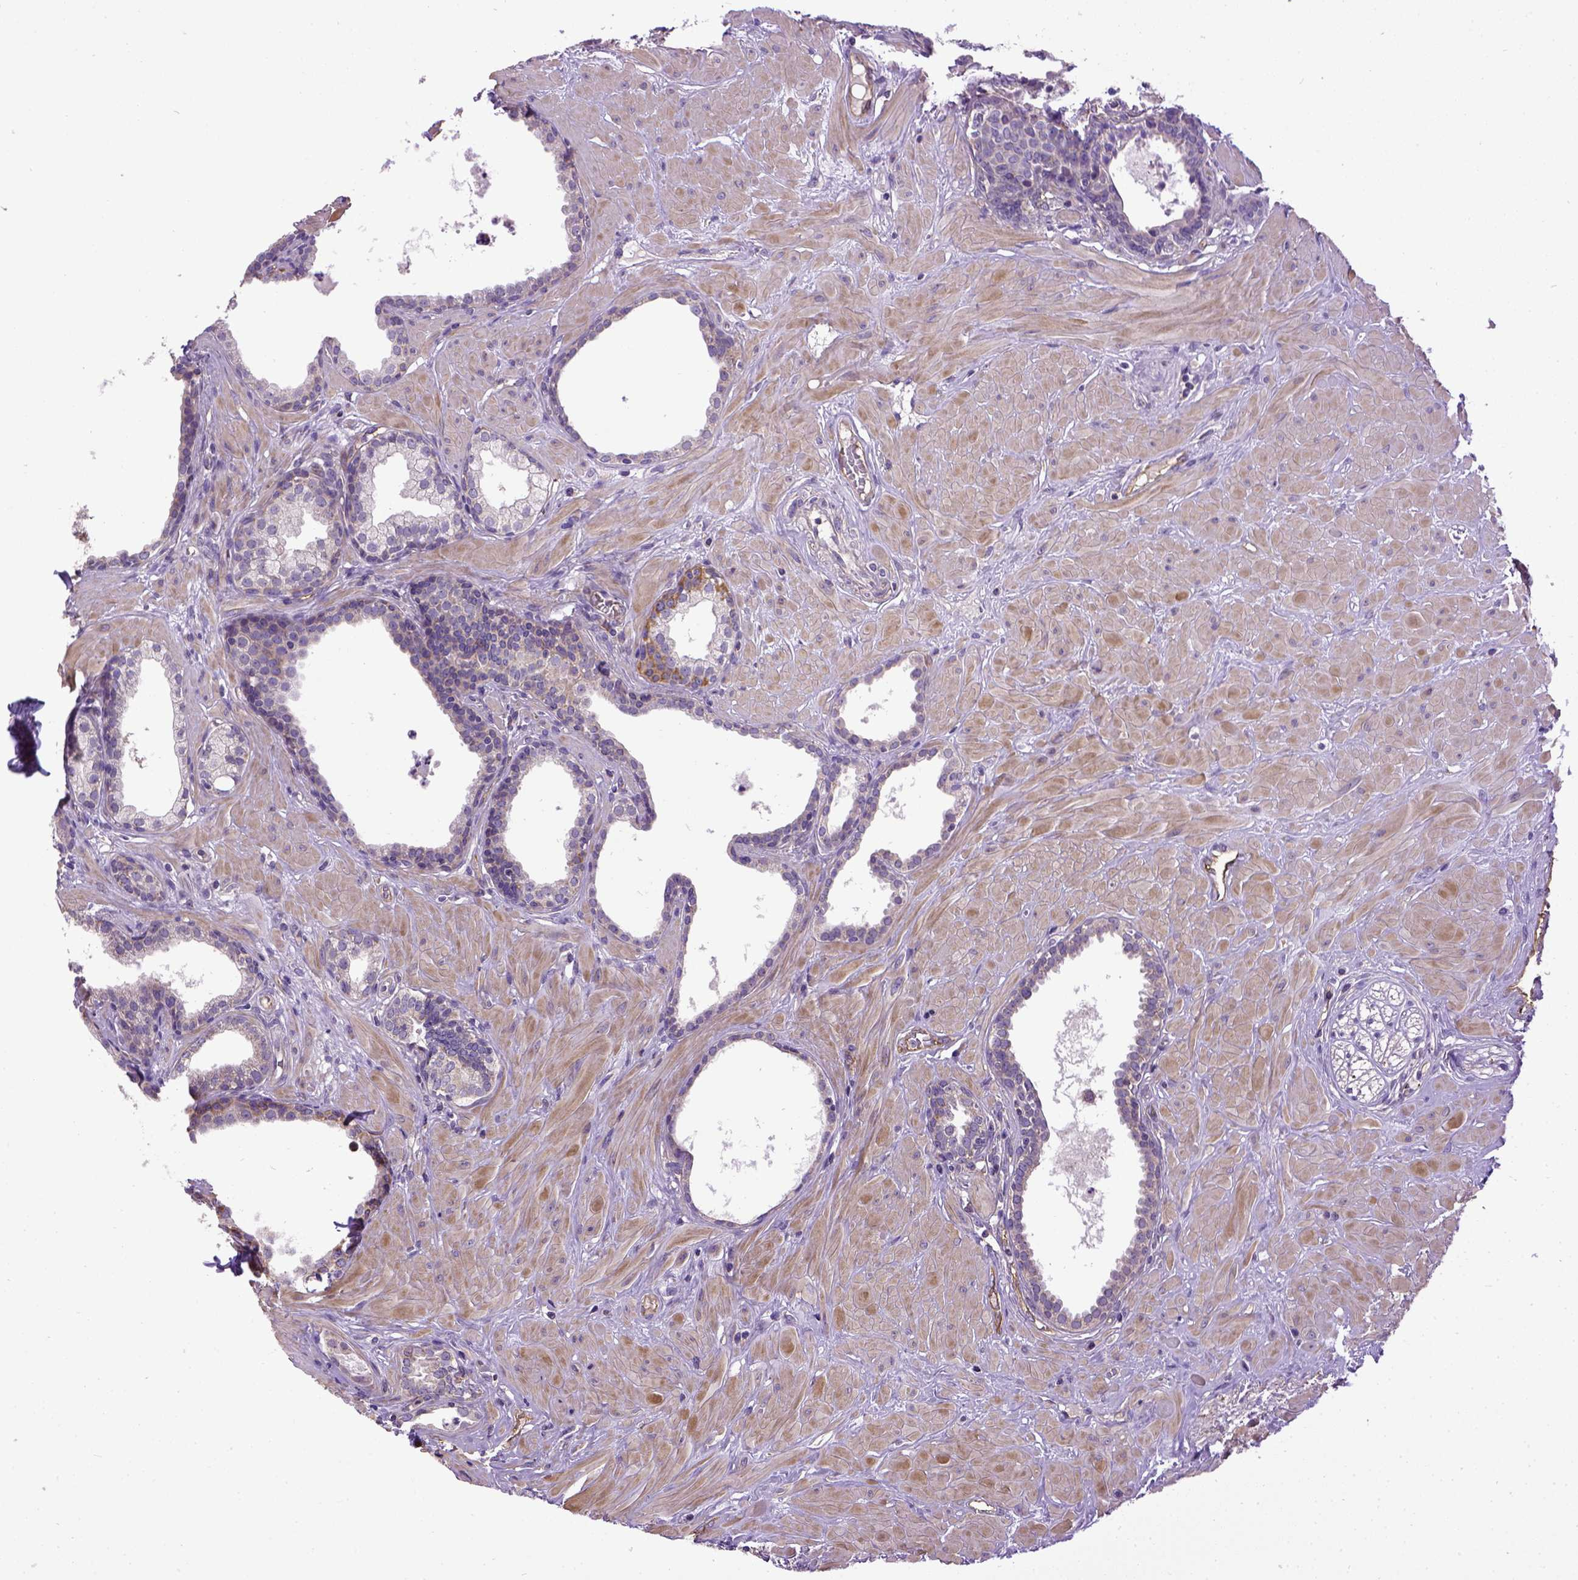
{"staining": {"intensity": "negative", "quantity": "none", "location": "none"}, "tissue": "prostate", "cell_type": "Glandular cells", "image_type": "normal", "snomed": [{"axis": "morphology", "description": "Normal tissue, NOS"}, {"axis": "topography", "description": "Prostate"}], "caption": "There is no significant positivity in glandular cells of prostate.", "gene": "ENG", "patient": {"sex": "male", "age": 48}}